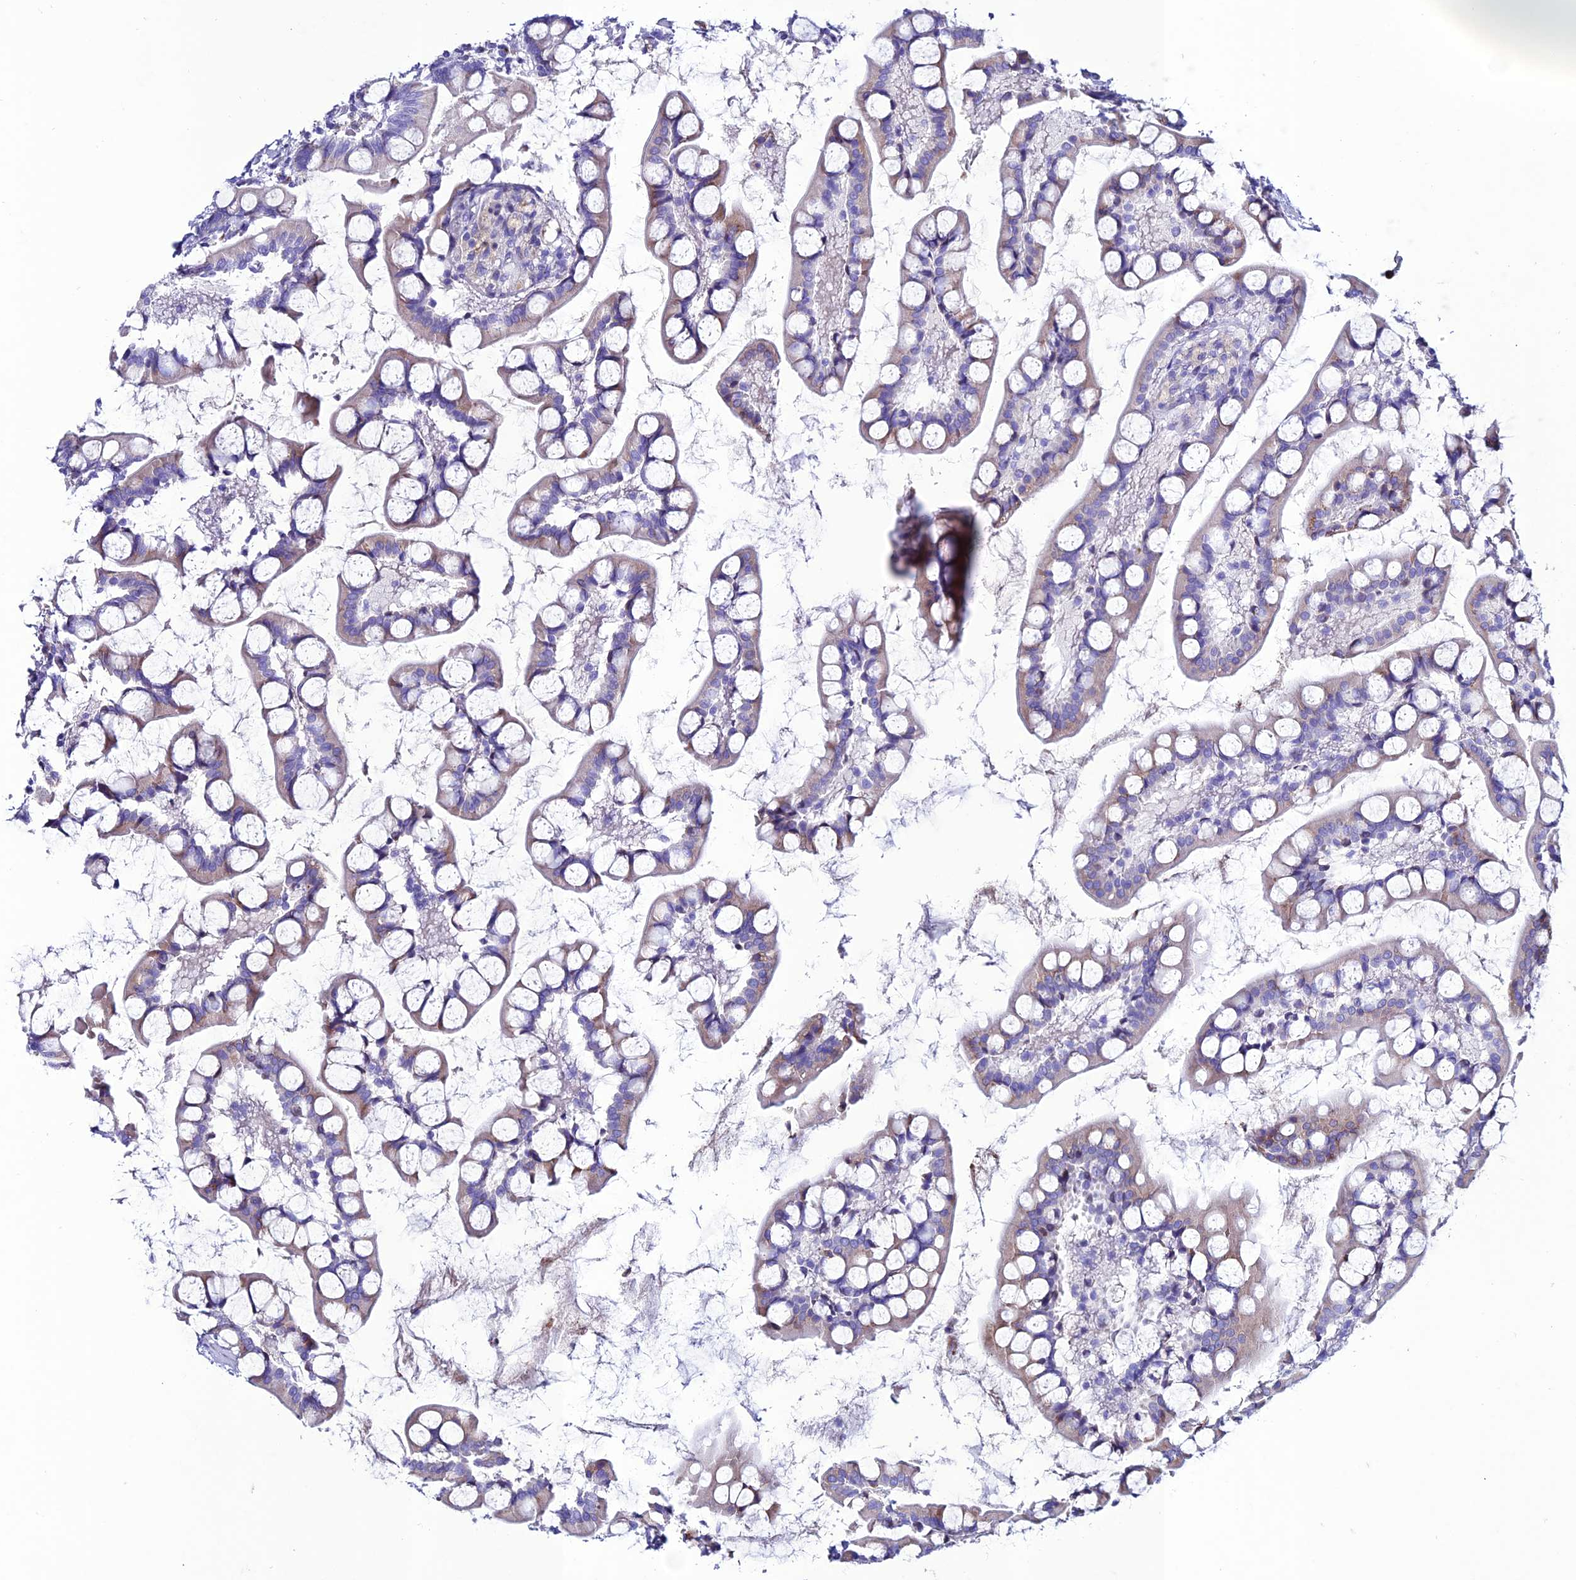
{"staining": {"intensity": "moderate", "quantity": "<25%", "location": "cytoplasmic/membranous"}, "tissue": "small intestine", "cell_type": "Glandular cells", "image_type": "normal", "snomed": [{"axis": "morphology", "description": "Normal tissue, NOS"}, {"axis": "topography", "description": "Small intestine"}], "caption": "A micrograph of human small intestine stained for a protein exhibits moderate cytoplasmic/membranous brown staining in glandular cells. The staining was performed using DAB (3,3'-diaminobenzidine) to visualize the protein expression in brown, while the nuclei were stained in blue with hematoxylin (Magnification: 20x).", "gene": "OR51Q1", "patient": {"sex": "male", "age": 52}}